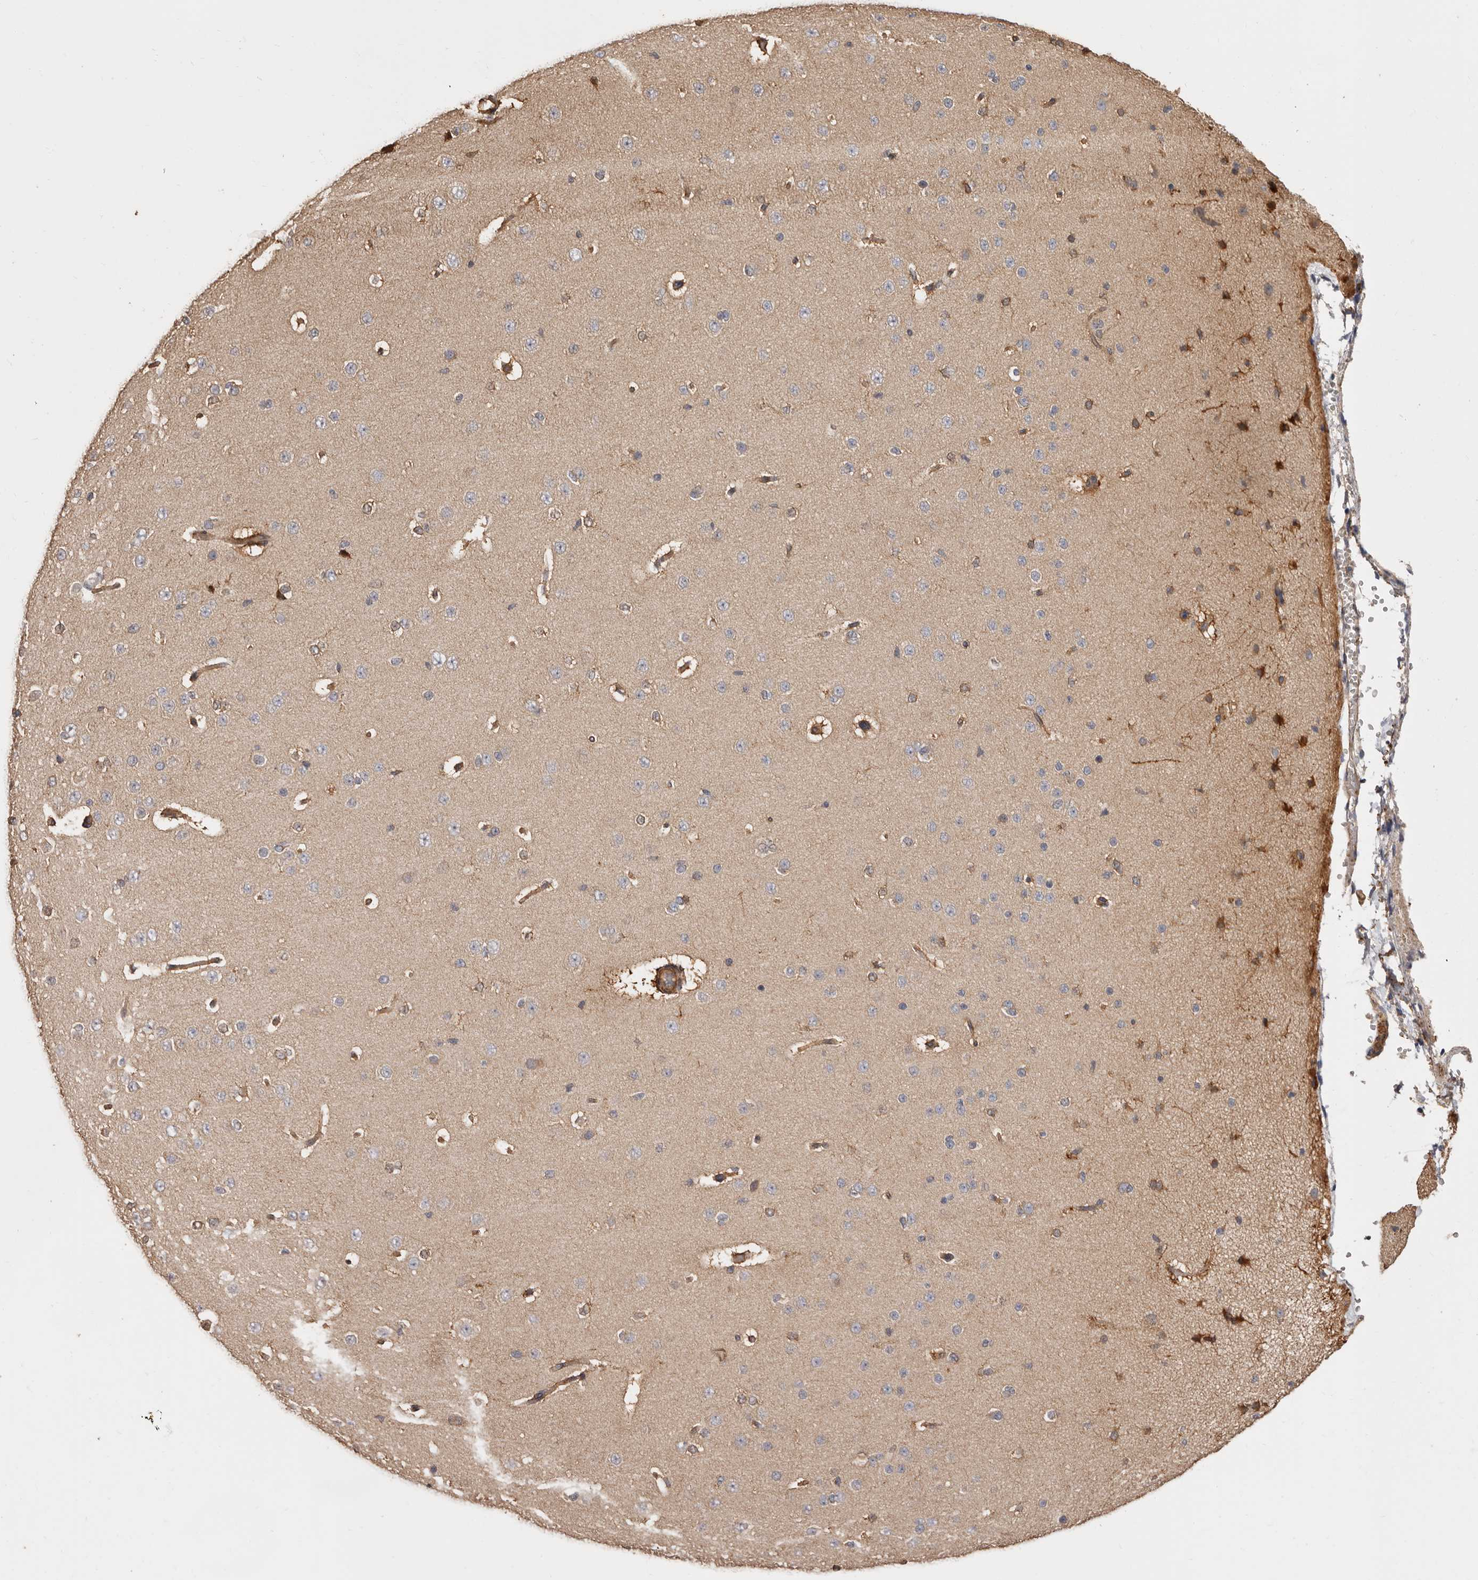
{"staining": {"intensity": "moderate", "quantity": ">75%", "location": "cytoplasmic/membranous"}, "tissue": "cerebral cortex", "cell_type": "Endothelial cells", "image_type": "normal", "snomed": [{"axis": "morphology", "description": "Normal tissue, NOS"}, {"axis": "morphology", "description": "Developmental malformation"}, {"axis": "topography", "description": "Cerebral cortex"}], "caption": "This micrograph shows unremarkable cerebral cortex stained with immunohistochemistry to label a protein in brown. The cytoplasmic/membranous of endothelial cells show moderate positivity for the protein. Nuclei are counter-stained blue.", "gene": "COQ8B", "patient": {"sex": "female", "age": 30}}